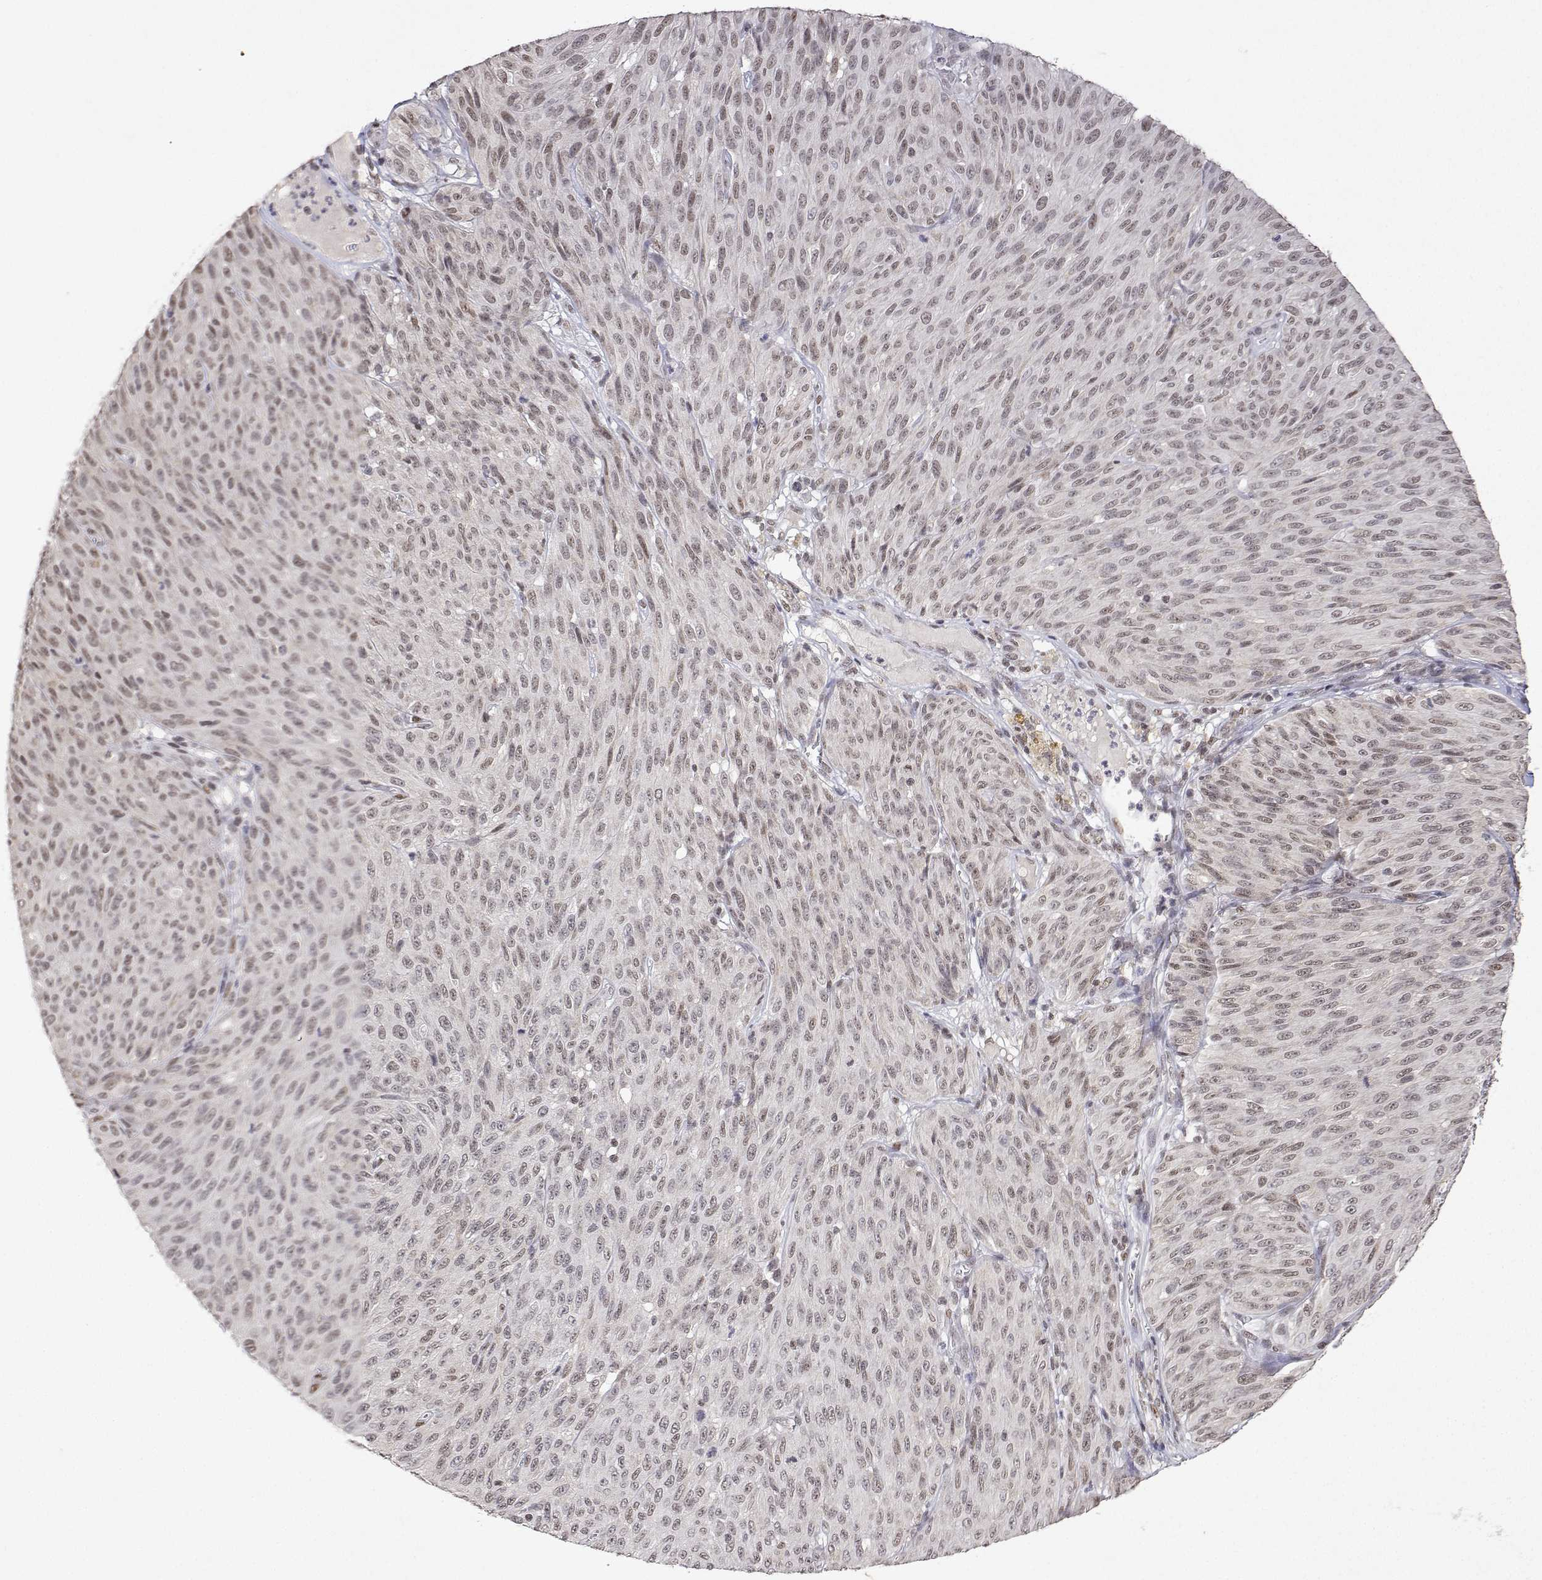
{"staining": {"intensity": "moderate", "quantity": ">75%", "location": "nuclear"}, "tissue": "melanoma", "cell_type": "Tumor cells", "image_type": "cancer", "snomed": [{"axis": "morphology", "description": "Malignant melanoma, NOS"}, {"axis": "topography", "description": "Skin"}], "caption": "Immunohistochemical staining of malignant melanoma exhibits moderate nuclear protein expression in approximately >75% of tumor cells.", "gene": "XPC", "patient": {"sex": "male", "age": 85}}